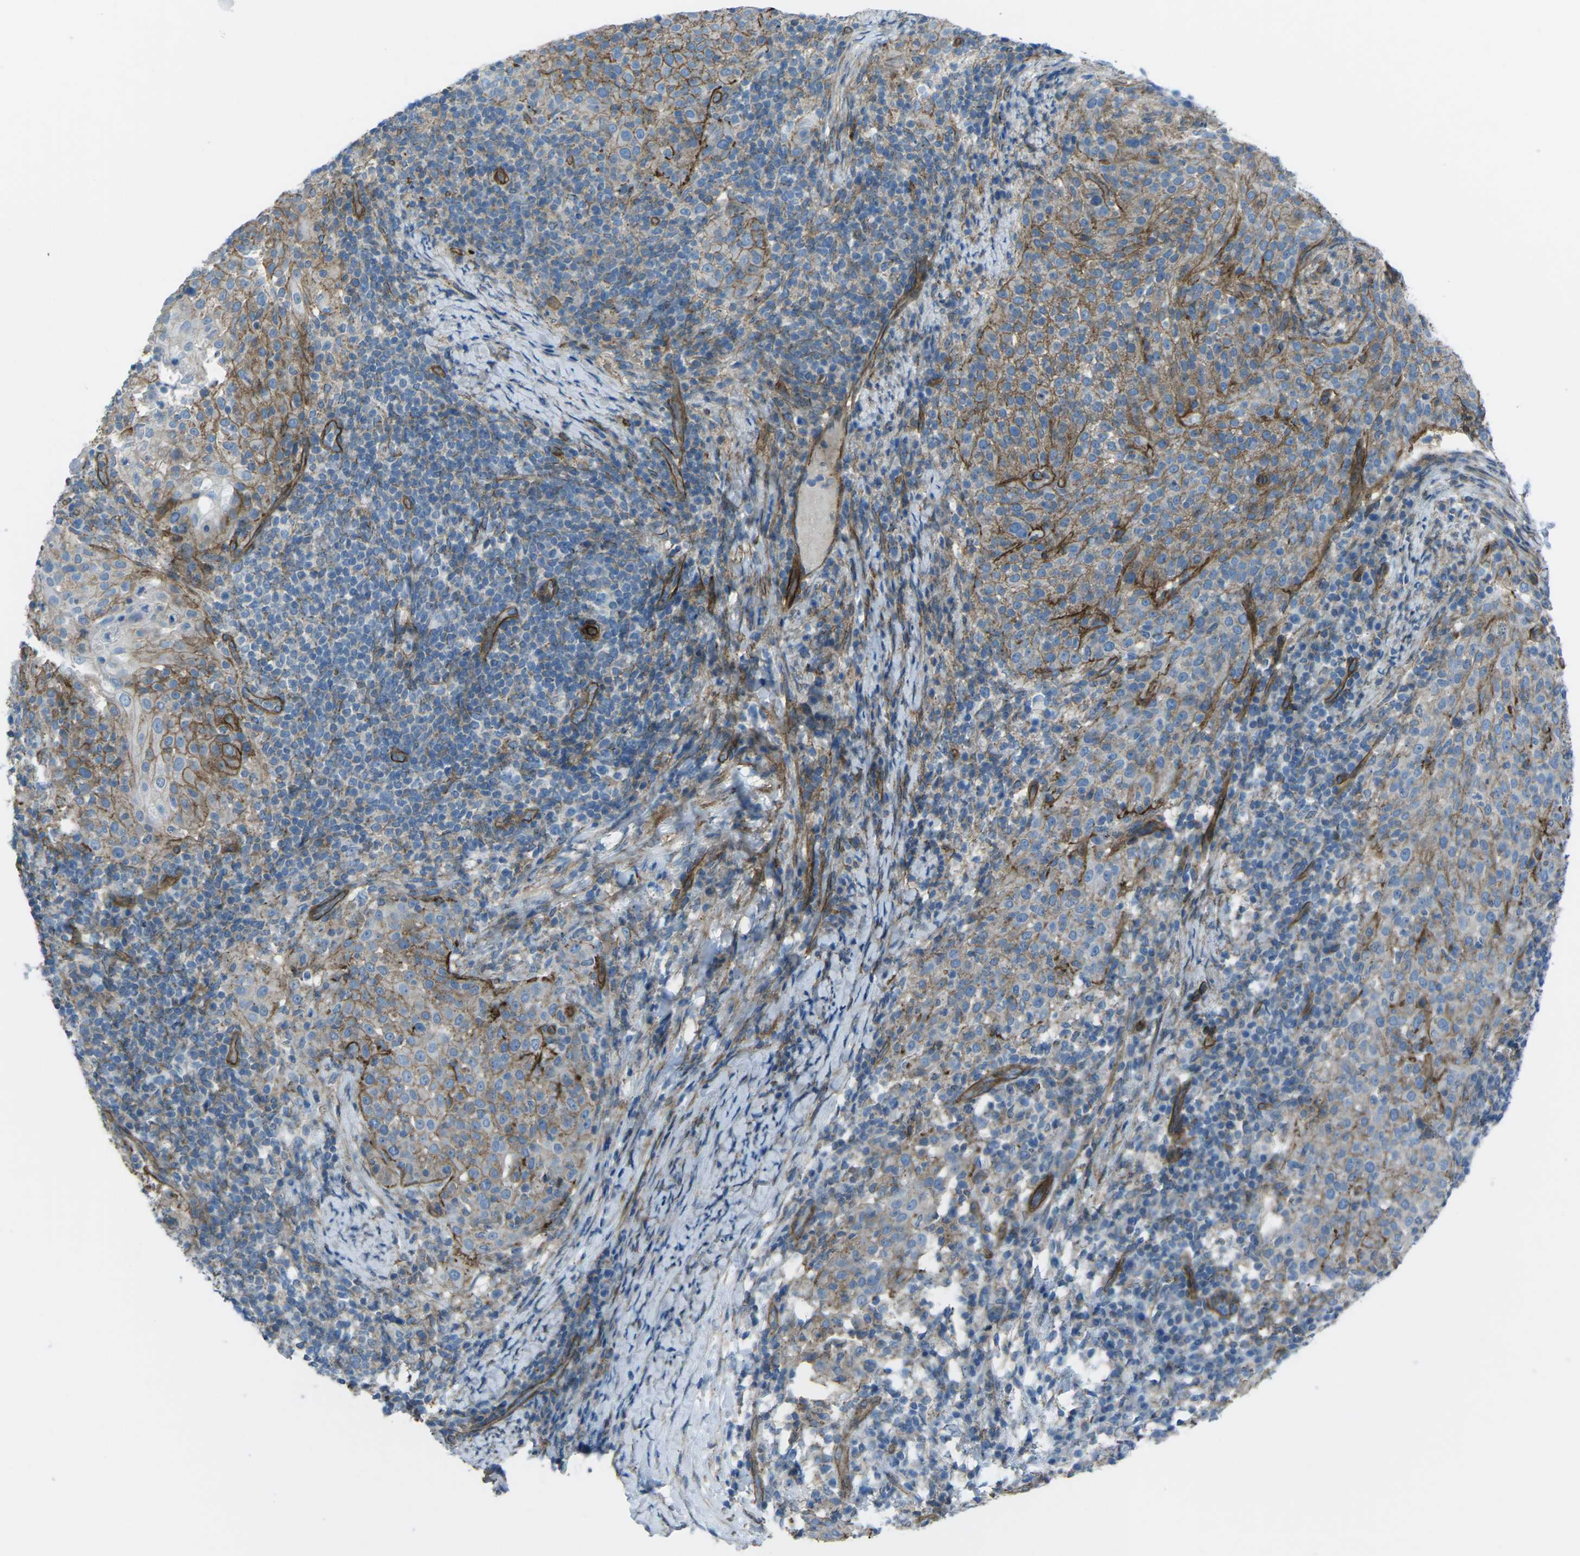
{"staining": {"intensity": "moderate", "quantity": ">75%", "location": "cytoplasmic/membranous"}, "tissue": "cervical cancer", "cell_type": "Tumor cells", "image_type": "cancer", "snomed": [{"axis": "morphology", "description": "Squamous cell carcinoma, NOS"}, {"axis": "topography", "description": "Cervix"}], "caption": "Immunohistochemical staining of human cervical squamous cell carcinoma reveals moderate cytoplasmic/membranous protein expression in about >75% of tumor cells. Nuclei are stained in blue.", "gene": "UTRN", "patient": {"sex": "female", "age": 51}}